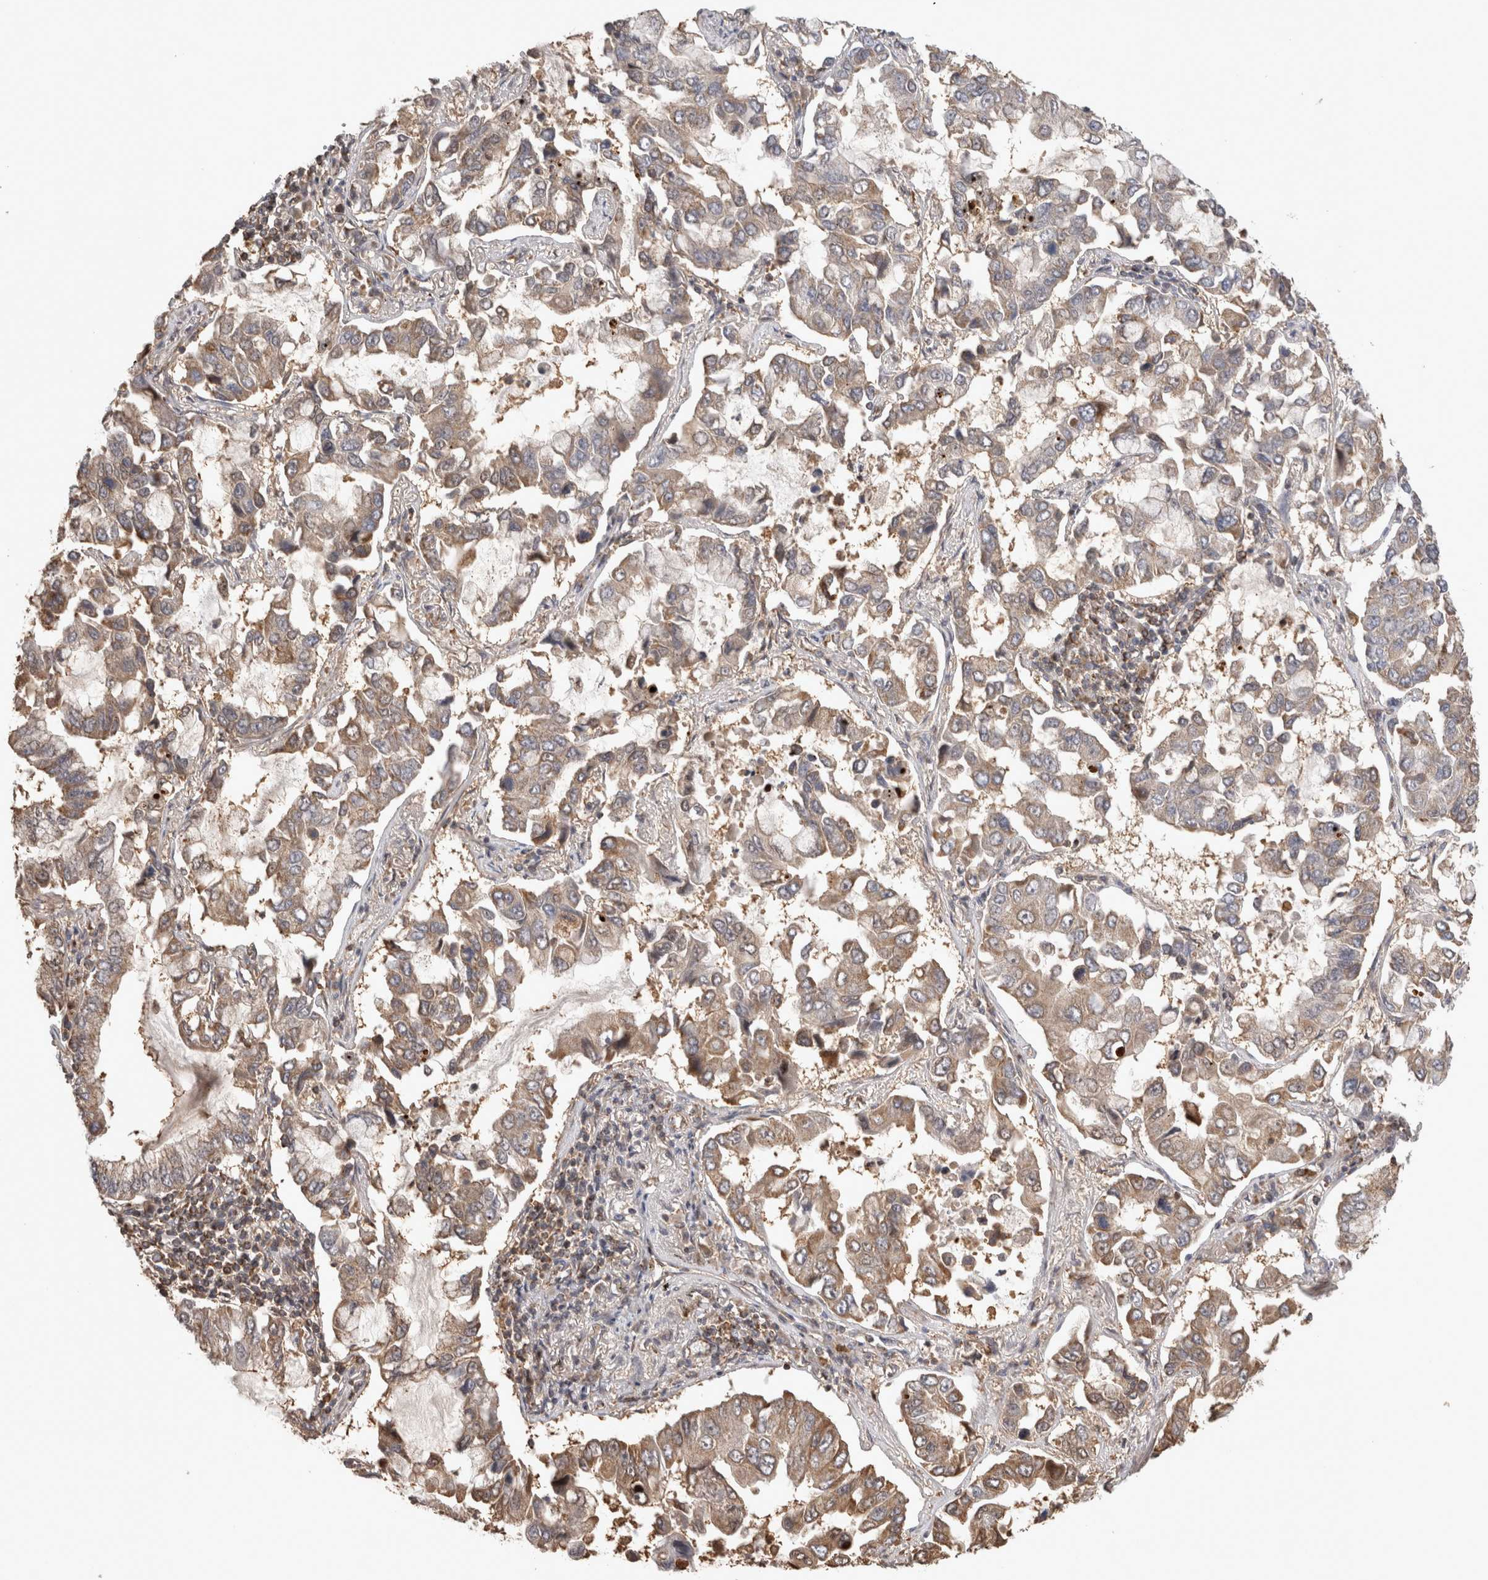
{"staining": {"intensity": "moderate", "quantity": "25%-75%", "location": "cytoplasmic/membranous"}, "tissue": "lung cancer", "cell_type": "Tumor cells", "image_type": "cancer", "snomed": [{"axis": "morphology", "description": "Adenocarcinoma, NOS"}, {"axis": "topography", "description": "Lung"}], "caption": "Protein expression analysis of human lung cancer (adenocarcinoma) reveals moderate cytoplasmic/membranous expression in about 25%-75% of tumor cells.", "gene": "IMMP2L", "patient": {"sex": "male", "age": 64}}